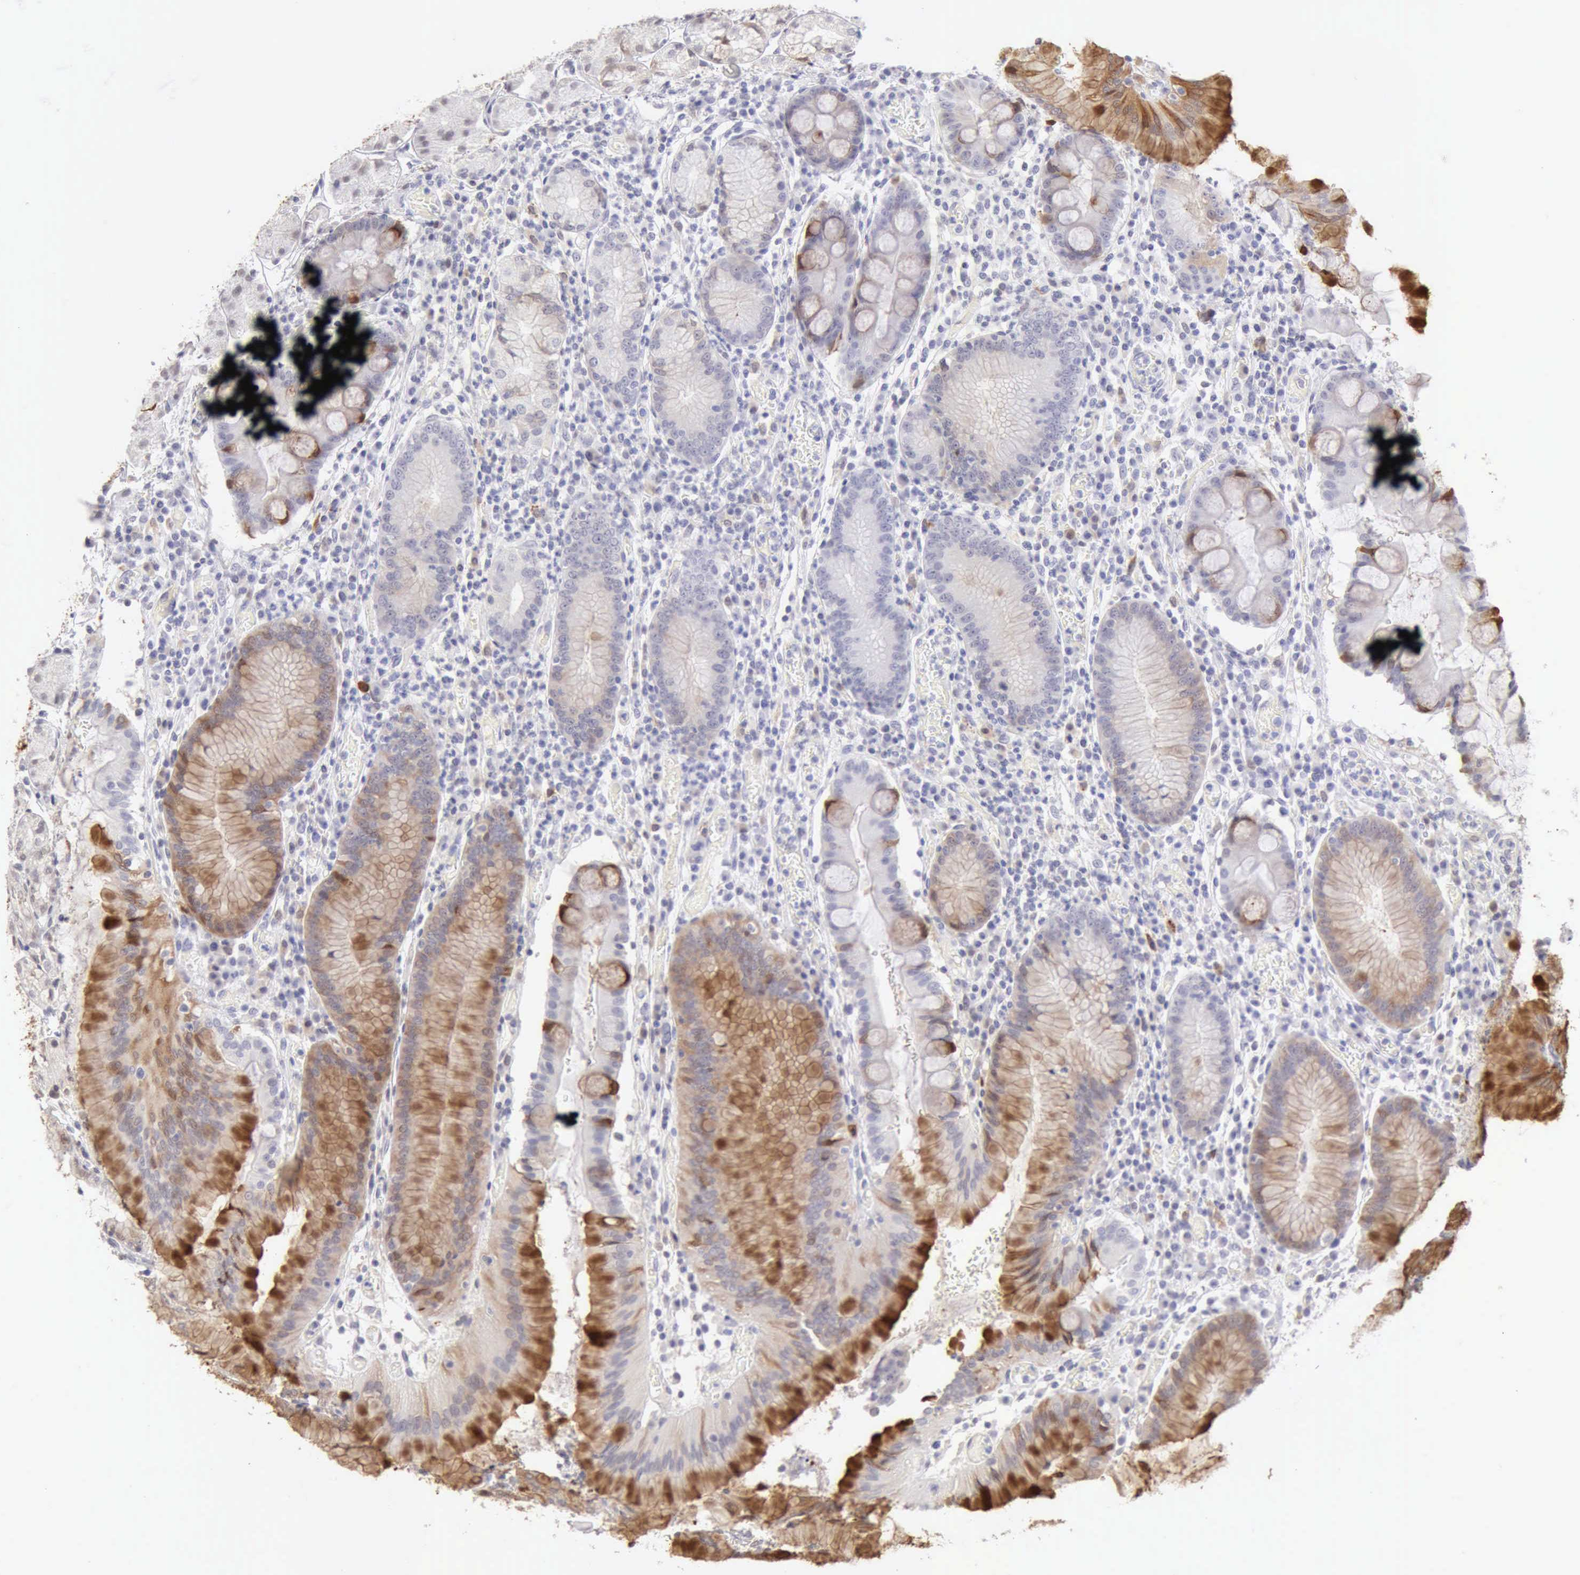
{"staining": {"intensity": "strong", "quantity": "25%-75%", "location": "cytoplasmic/membranous"}, "tissue": "stomach", "cell_type": "Glandular cells", "image_type": "normal", "snomed": [{"axis": "morphology", "description": "Normal tissue, NOS"}, {"axis": "topography", "description": "Stomach, lower"}], "caption": "Approximately 25%-75% of glandular cells in benign human stomach demonstrate strong cytoplasmic/membranous protein positivity as visualized by brown immunohistochemical staining.", "gene": "RNASE1", "patient": {"sex": "female", "age": 73}}